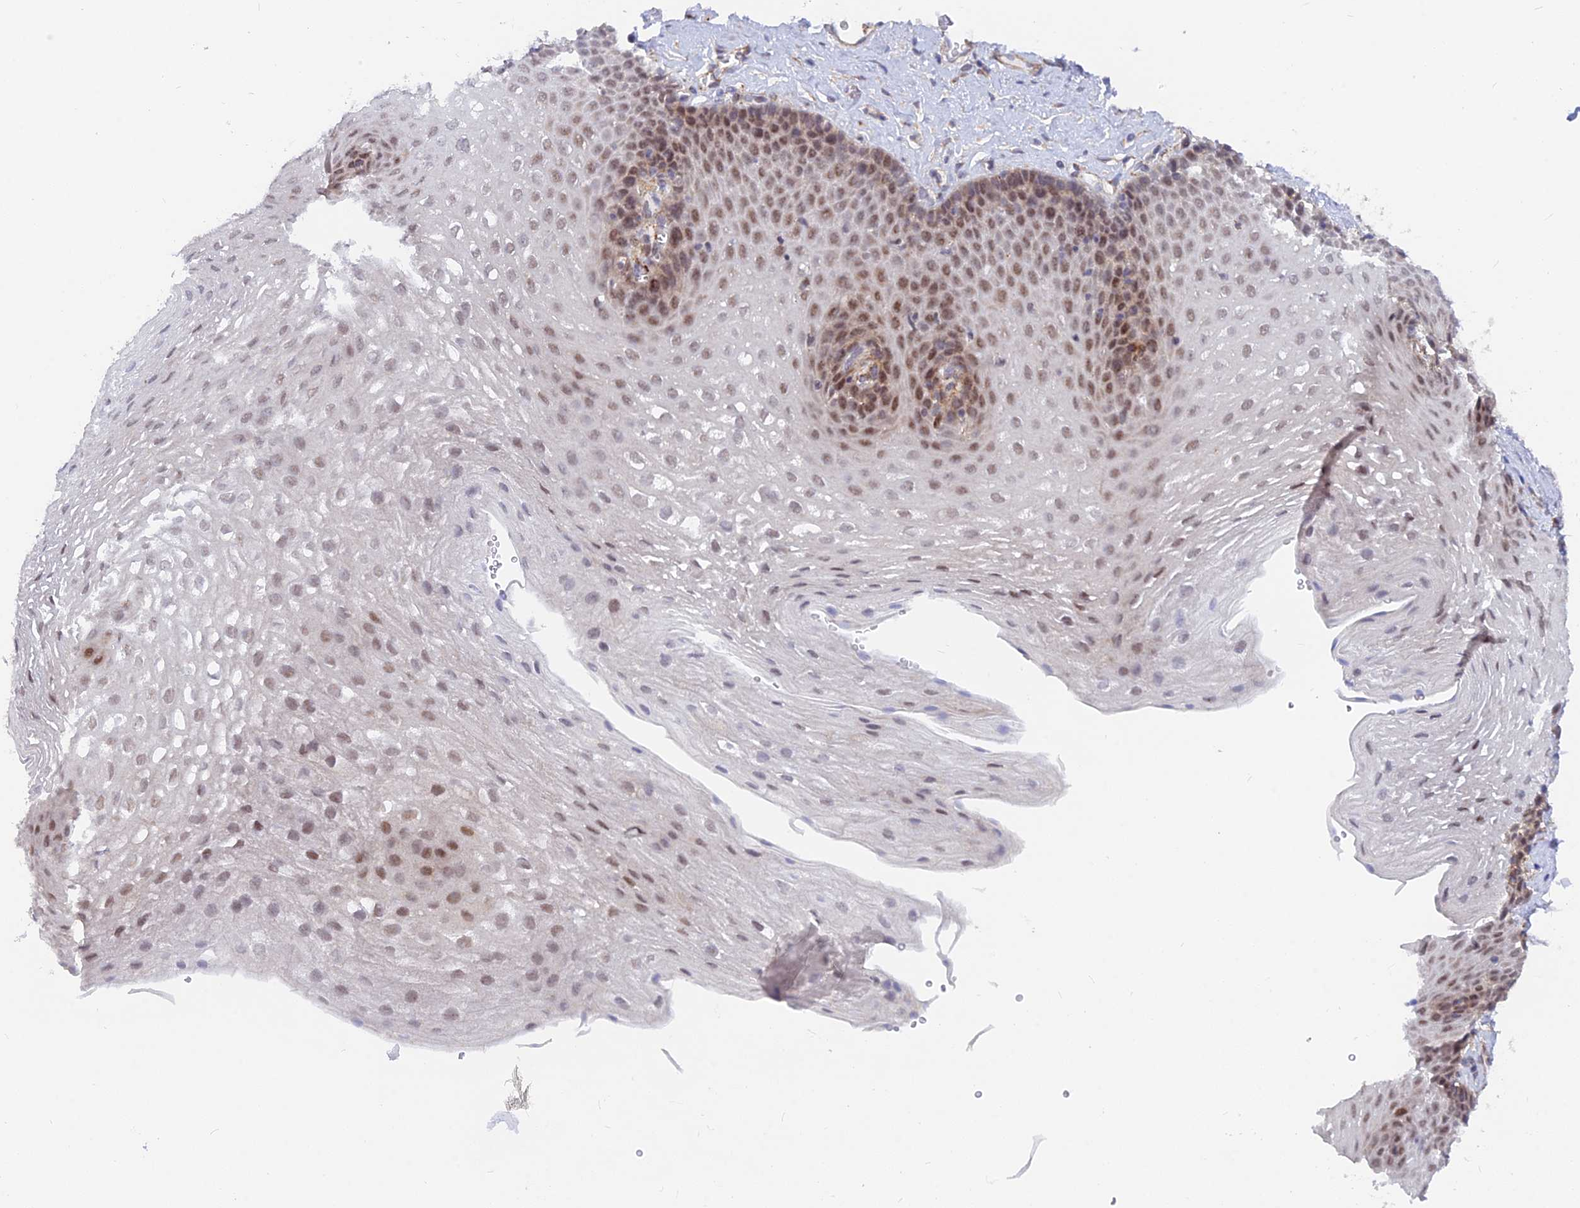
{"staining": {"intensity": "moderate", "quantity": "25%-75%", "location": "nuclear"}, "tissue": "esophagus", "cell_type": "Squamous epithelial cells", "image_type": "normal", "snomed": [{"axis": "morphology", "description": "Normal tissue, NOS"}, {"axis": "topography", "description": "Esophagus"}], "caption": "IHC (DAB (3,3'-diaminobenzidine)) staining of unremarkable human esophagus exhibits moderate nuclear protein expression in about 25%-75% of squamous epithelial cells.", "gene": "VSTM2L", "patient": {"sex": "female", "age": 66}}